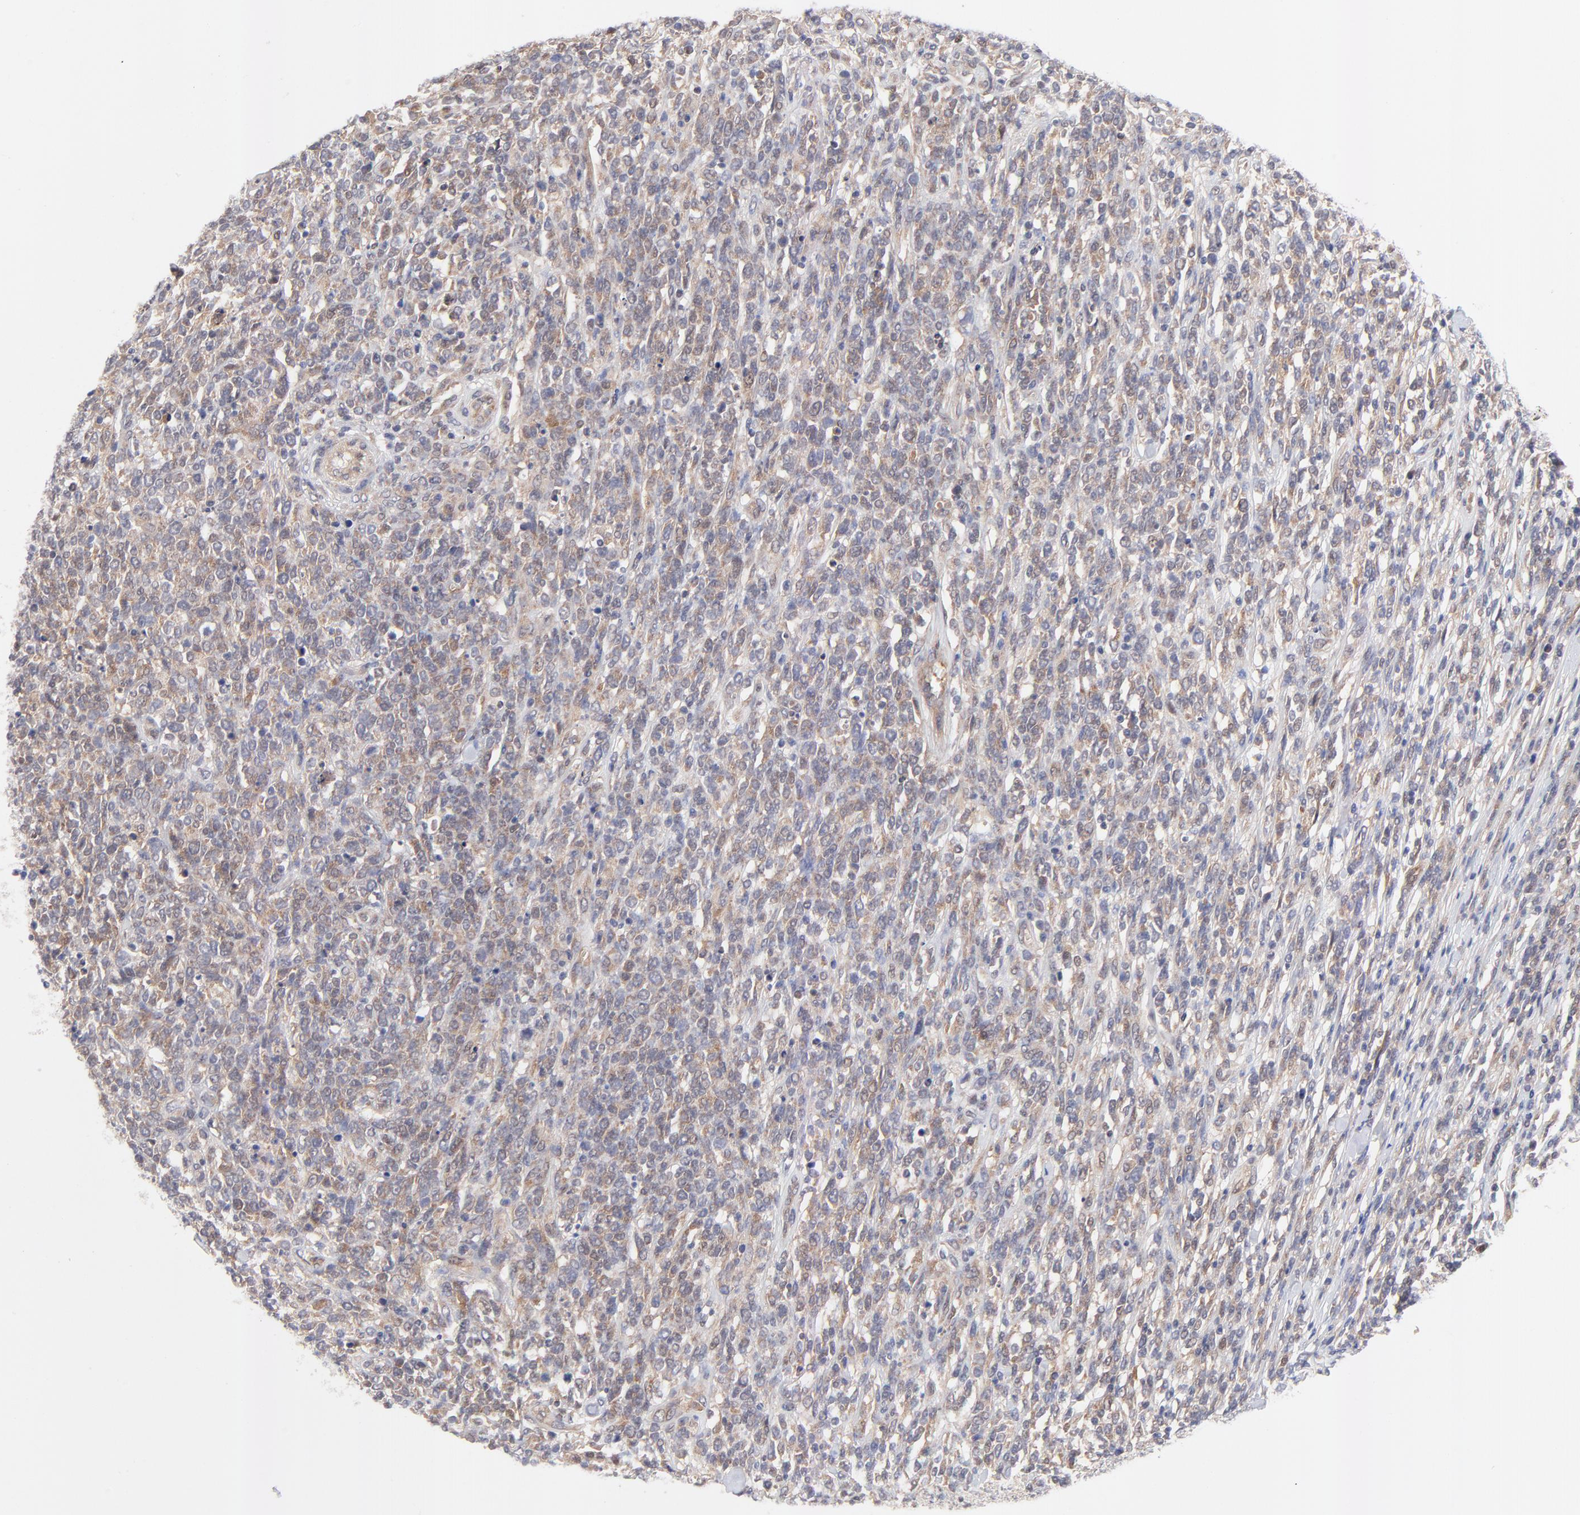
{"staining": {"intensity": "moderate", "quantity": "25%-75%", "location": "cytoplasmic/membranous,nuclear"}, "tissue": "lymphoma", "cell_type": "Tumor cells", "image_type": "cancer", "snomed": [{"axis": "morphology", "description": "Malignant lymphoma, non-Hodgkin's type, High grade"}, {"axis": "topography", "description": "Lymph node"}], "caption": "This image reveals immunohistochemistry staining of human lymphoma, with medium moderate cytoplasmic/membranous and nuclear positivity in approximately 25%-75% of tumor cells.", "gene": "TXNL1", "patient": {"sex": "female", "age": 73}}